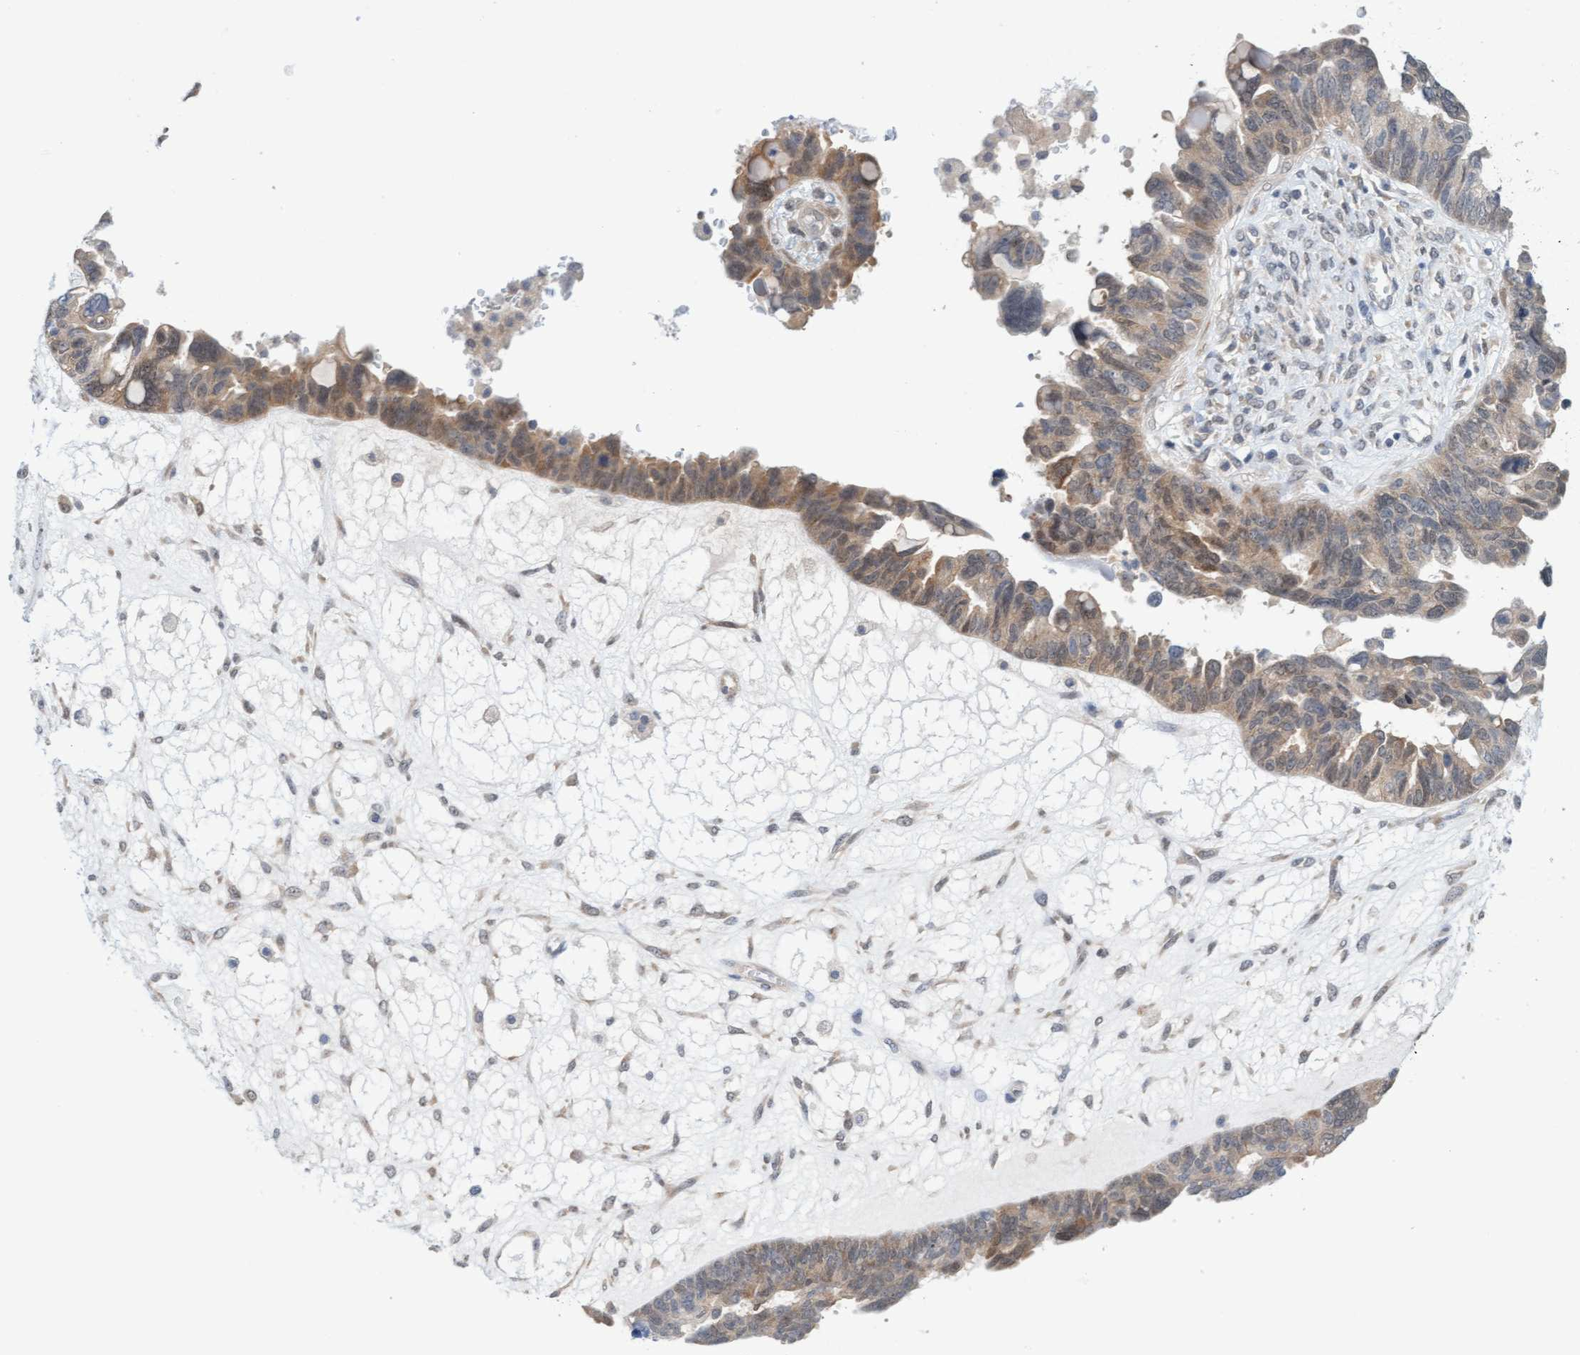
{"staining": {"intensity": "weak", "quantity": ">75%", "location": "cytoplasmic/membranous"}, "tissue": "ovarian cancer", "cell_type": "Tumor cells", "image_type": "cancer", "snomed": [{"axis": "morphology", "description": "Cystadenocarcinoma, serous, NOS"}, {"axis": "topography", "description": "Ovary"}], "caption": "IHC (DAB (3,3'-diaminobenzidine)) staining of human ovarian cancer (serous cystadenocarcinoma) exhibits weak cytoplasmic/membranous protein expression in about >75% of tumor cells.", "gene": "AMZ2", "patient": {"sex": "female", "age": 79}}